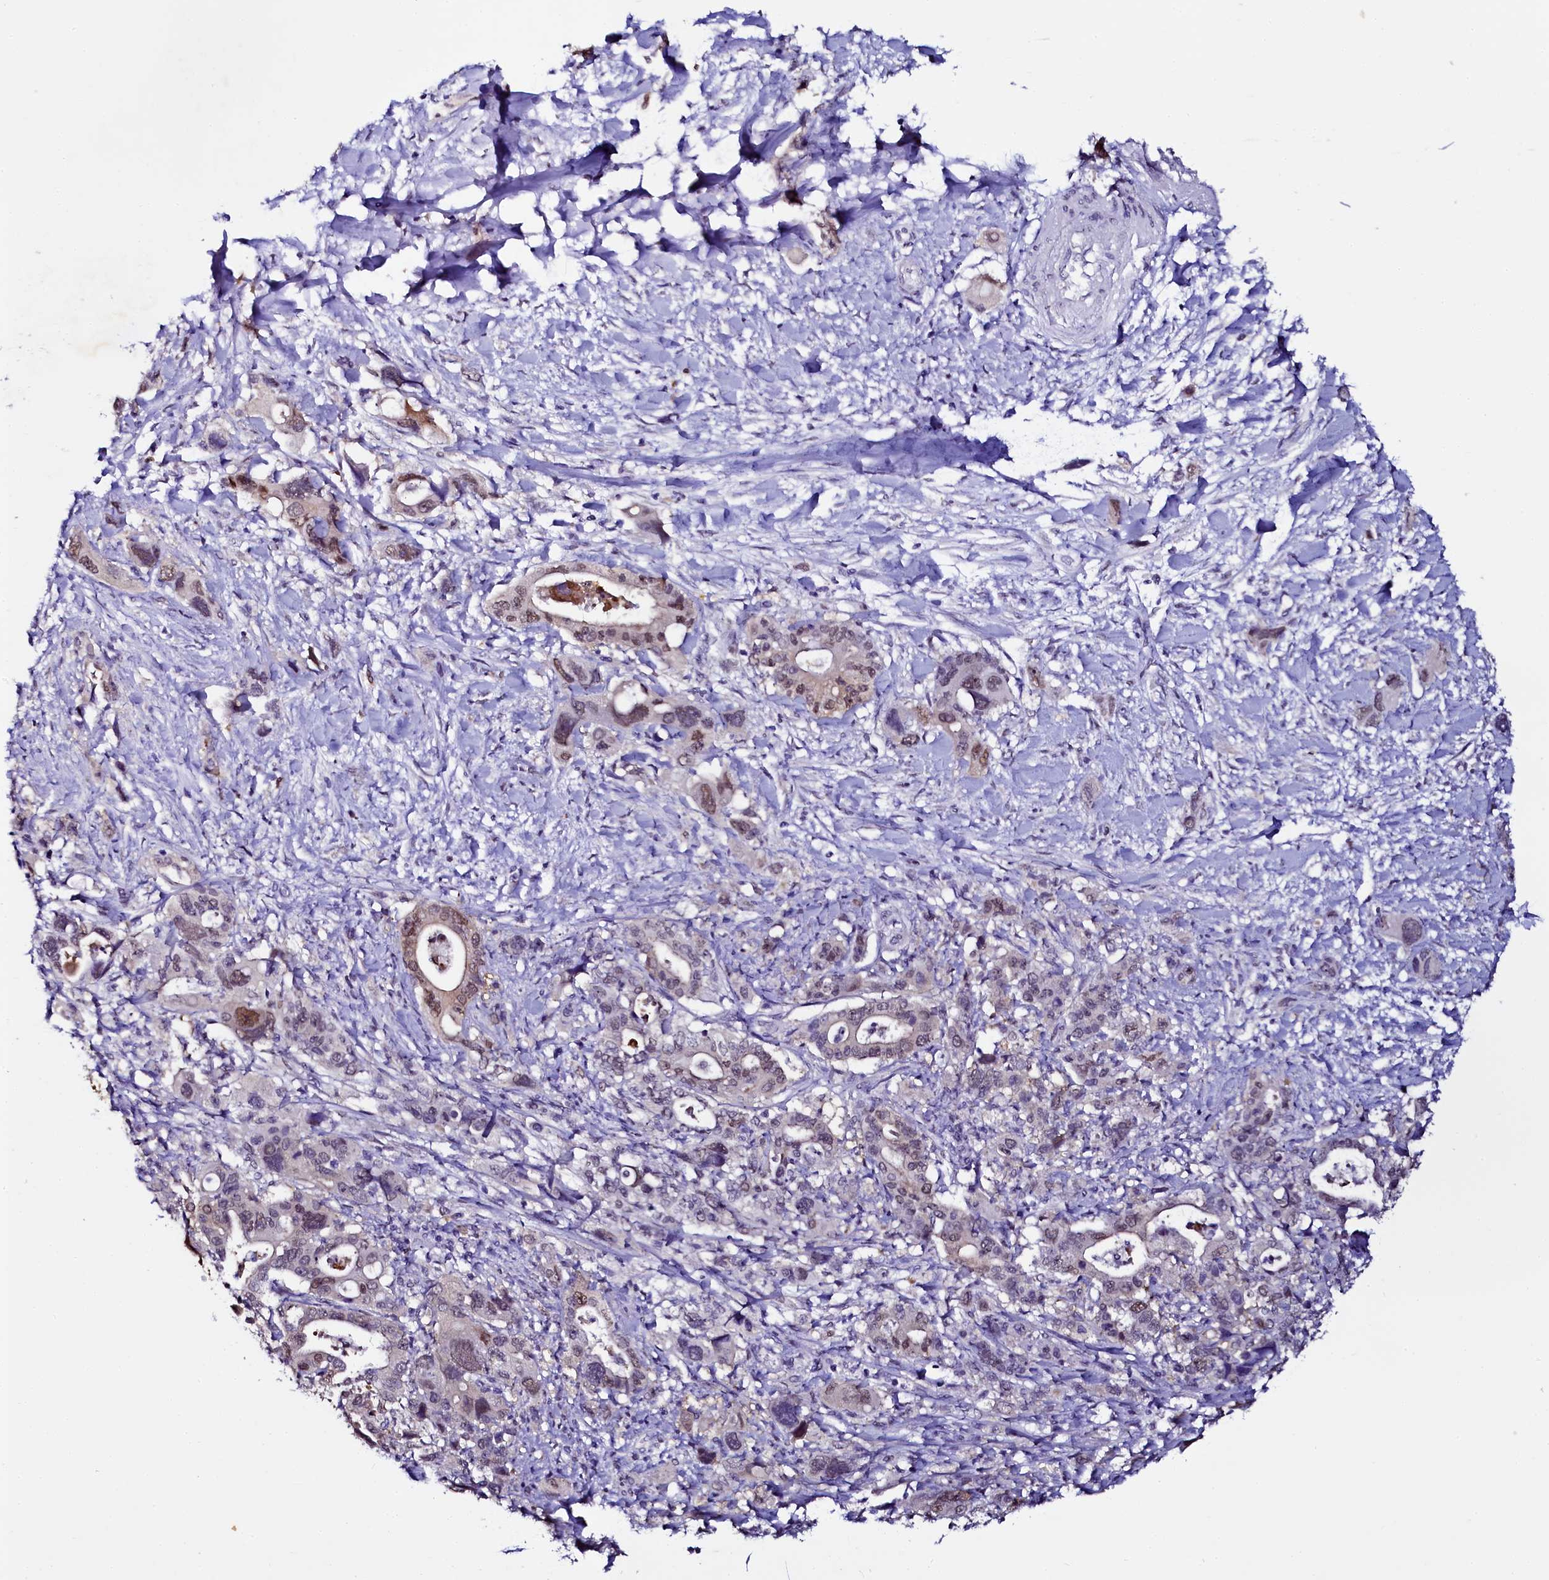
{"staining": {"intensity": "moderate", "quantity": "25%-75%", "location": "cytoplasmic/membranous,nuclear"}, "tissue": "pancreatic cancer", "cell_type": "Tumor cells", "image_type": "cancer", "snomed": [{"axis": "morphology", "description": "Adenocarcinoma, NOS"}, {"axis": "topography", "description": "Pancreas"}], "caption": "High-magnification brightfield microscopy of pancreatic adenocarcinoma stained with DAB (brown) and counterstained with hematoxylin (blue). tumor cells exhibit moderate cytoplasmic/membranous and nuclear staining is seen in approximately25%-75% of cells.", "gene": "SORD", "patient": {"sex": "male", "age": 46}}